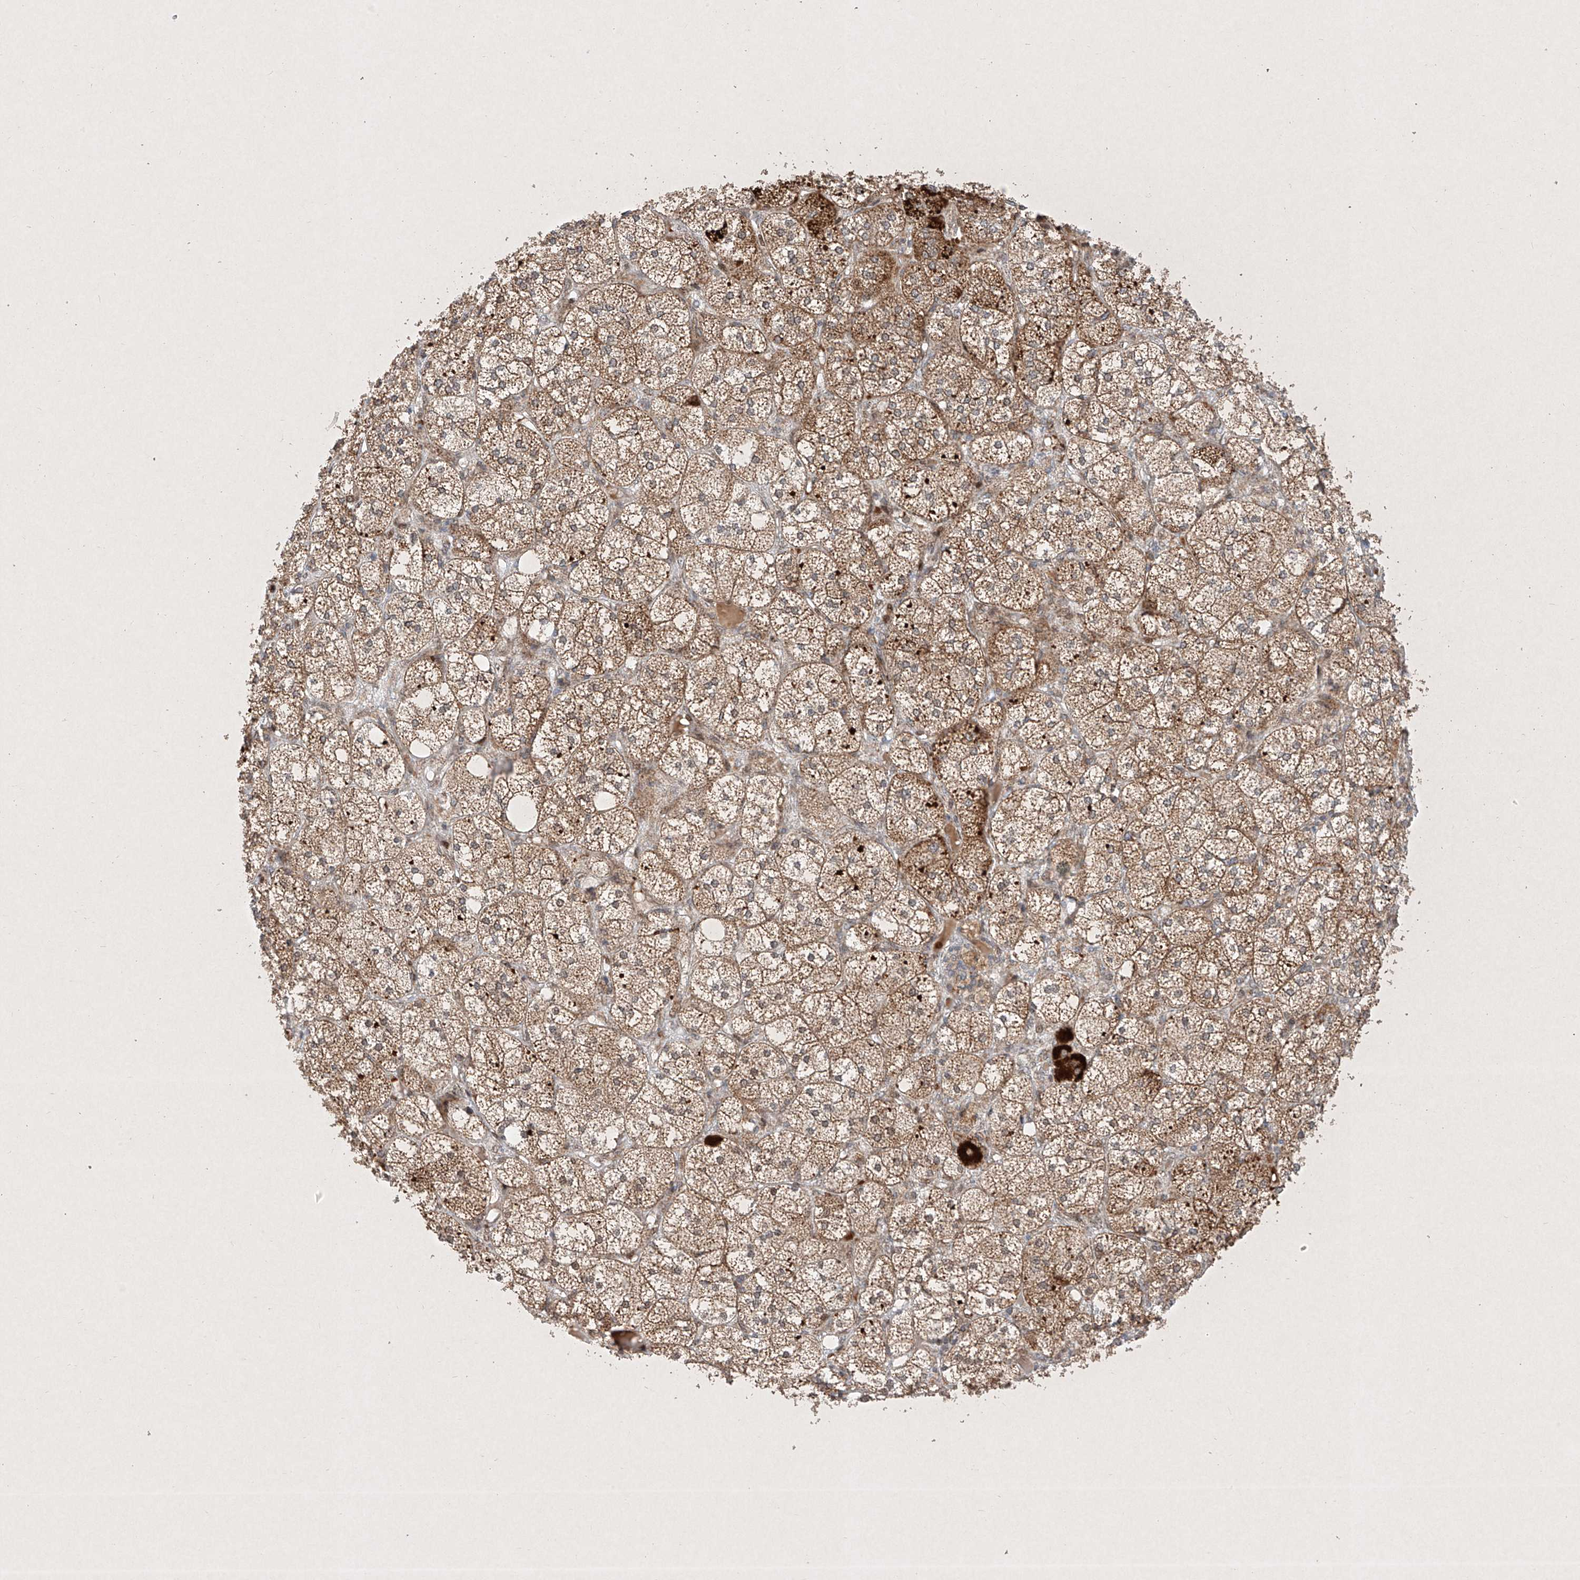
{"staining": {"intensity": "moderate", "quantity": ">75%", "location": "cytoplasmic/membranous,nuclear"}, "tissue": "adrenal gland", "cell_type": "Glandular cells", "image_type": "normal", "snomed": [{"axis": "morphology", "description": "Normal tissue, NOS"}, {"axis": "topography", "description": "Adrenal gland"}], "caption": "Brown immunohistochemical staining in unremarkable human adrenal gland exhibits moderate cytoplasmic/membranous,nuclear expression in about >75% of glandular cells.", "gene": "EPG5", "patient": {"sex": "female", "age": 61}}